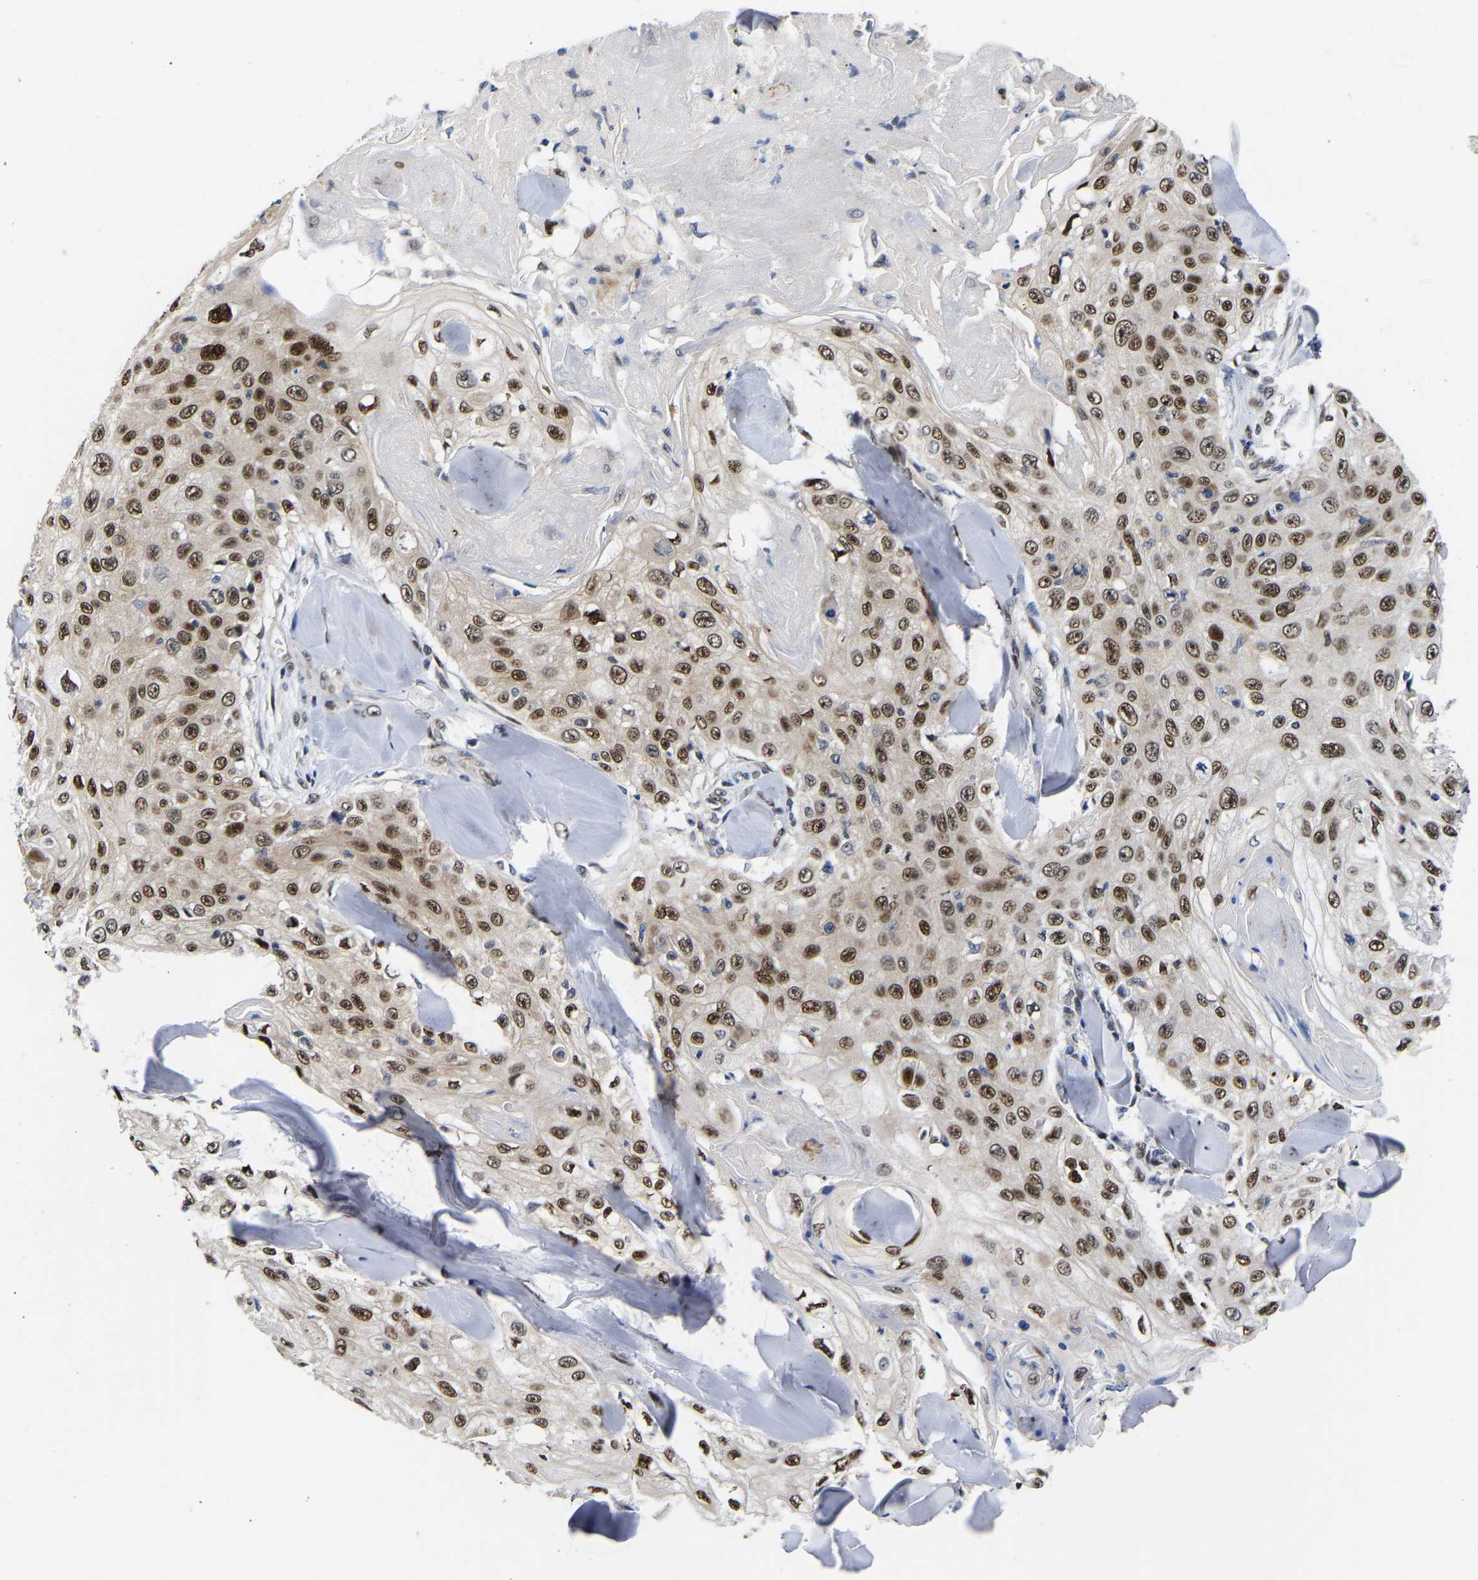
{"staining": {"intensity": "strong", "quantity": ">75%", "location": "nuclear"}, "tissue": "skin cancer", "cell_type": "Tumor cells", "image_type": "cancer", "snomed": [{"axis": "morphology", "description": "Squamous cell carcinoma, NOS"}, {"axis": "topography", "description": "Skin"}], "caption": "A histopathology image of skin cancer stained for a protein exhibits strong nuclear brown staining in tumor cells.", "gene": "PTRHD1", "patient": {"sex": "male", "age": 86}}